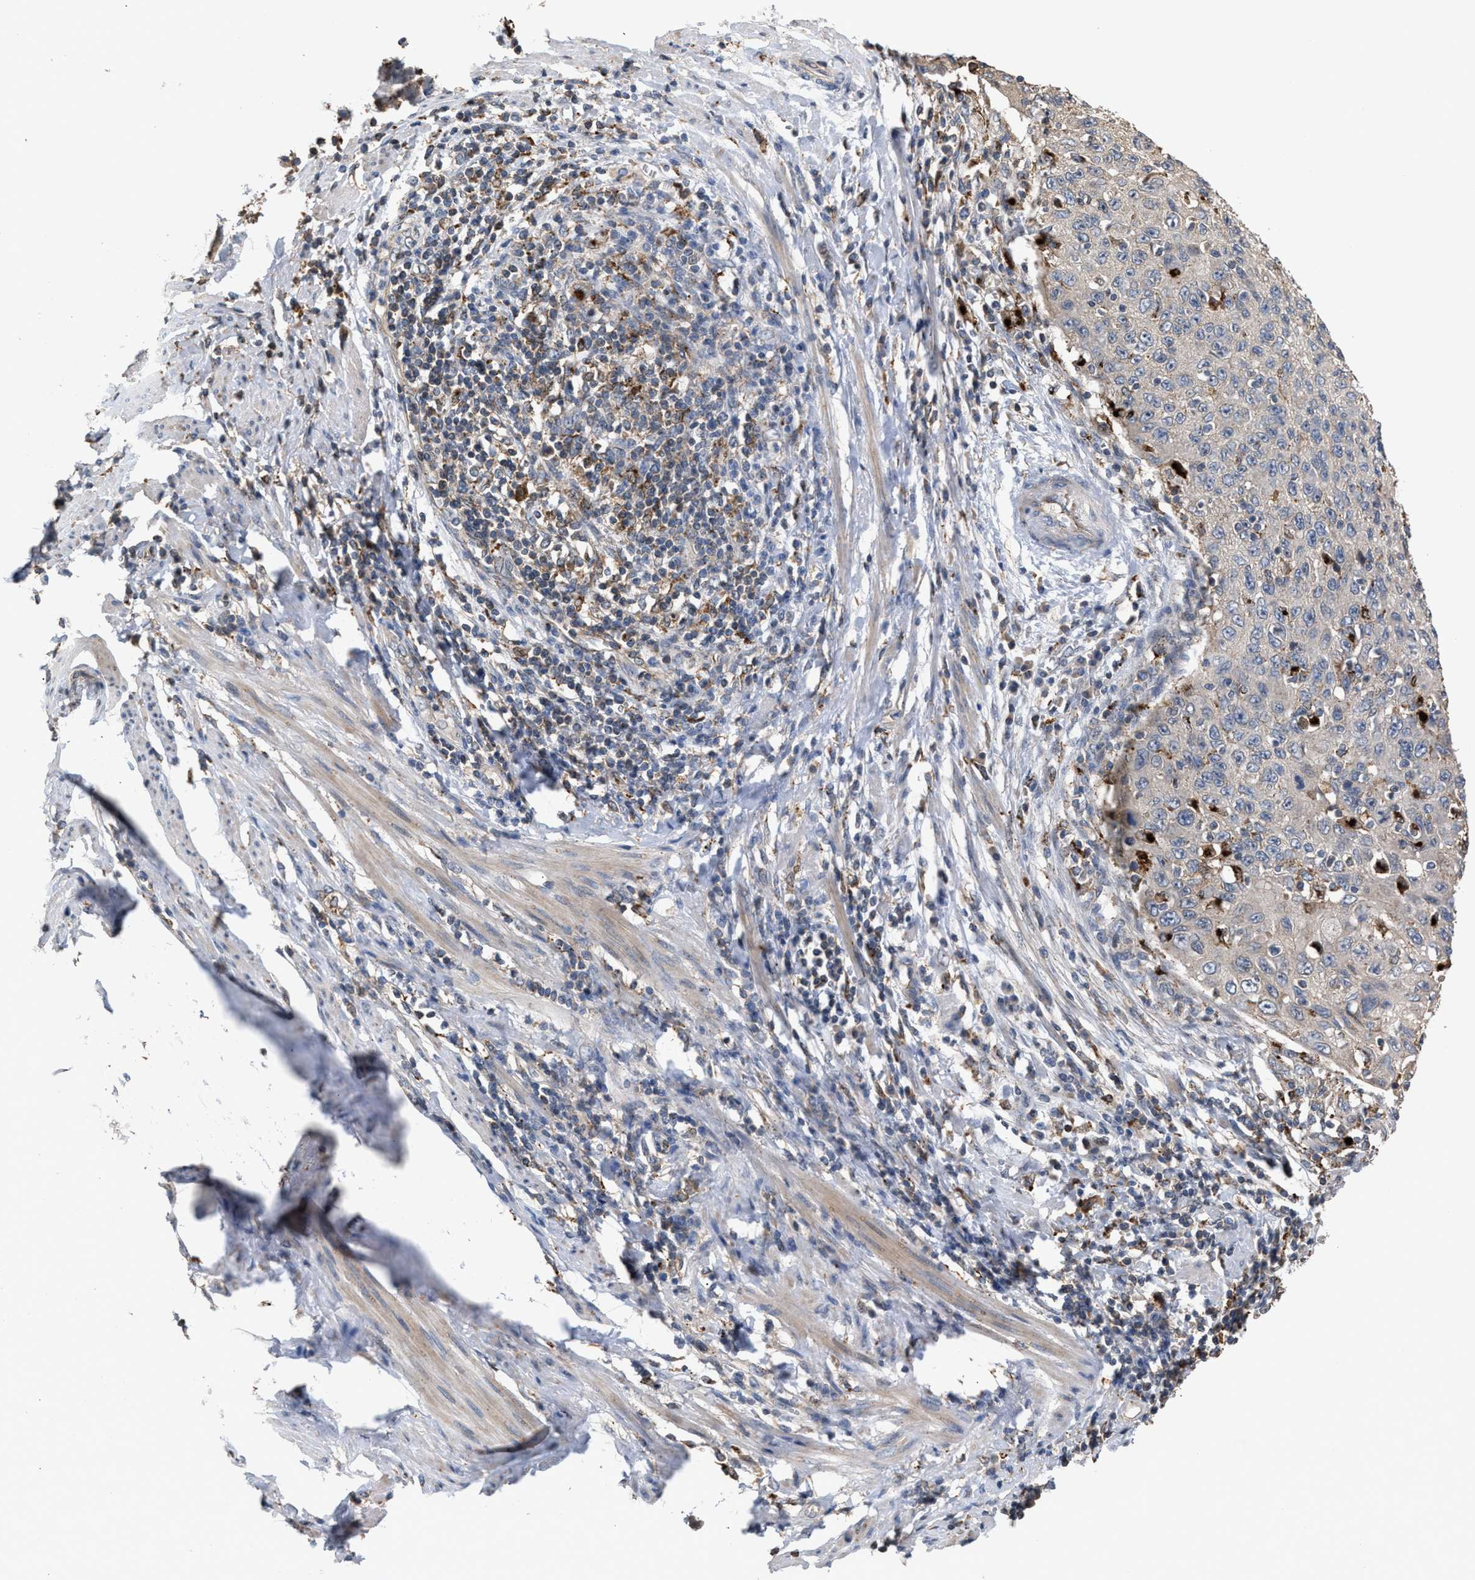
{"staining": {"intensity": "weak", "quantity": "<25%", "location": "cytoplasmic/membranous"}, "tissue": "cervical cancer", "cell_type": "Tumor cells", "image_type": "cancer", "snomed": [{"axis": "morphology", "description": "Squamous cell carcinoma, NOS"}, {"axis": "topography", "description": "Cervix"}], "caption": "Protein analysis of squamous cell carcinoma (cervical) displays no significant positivity in tumor cells.", "gene": "ELMO3", "patient": {"sex": "female", "age": 53}}